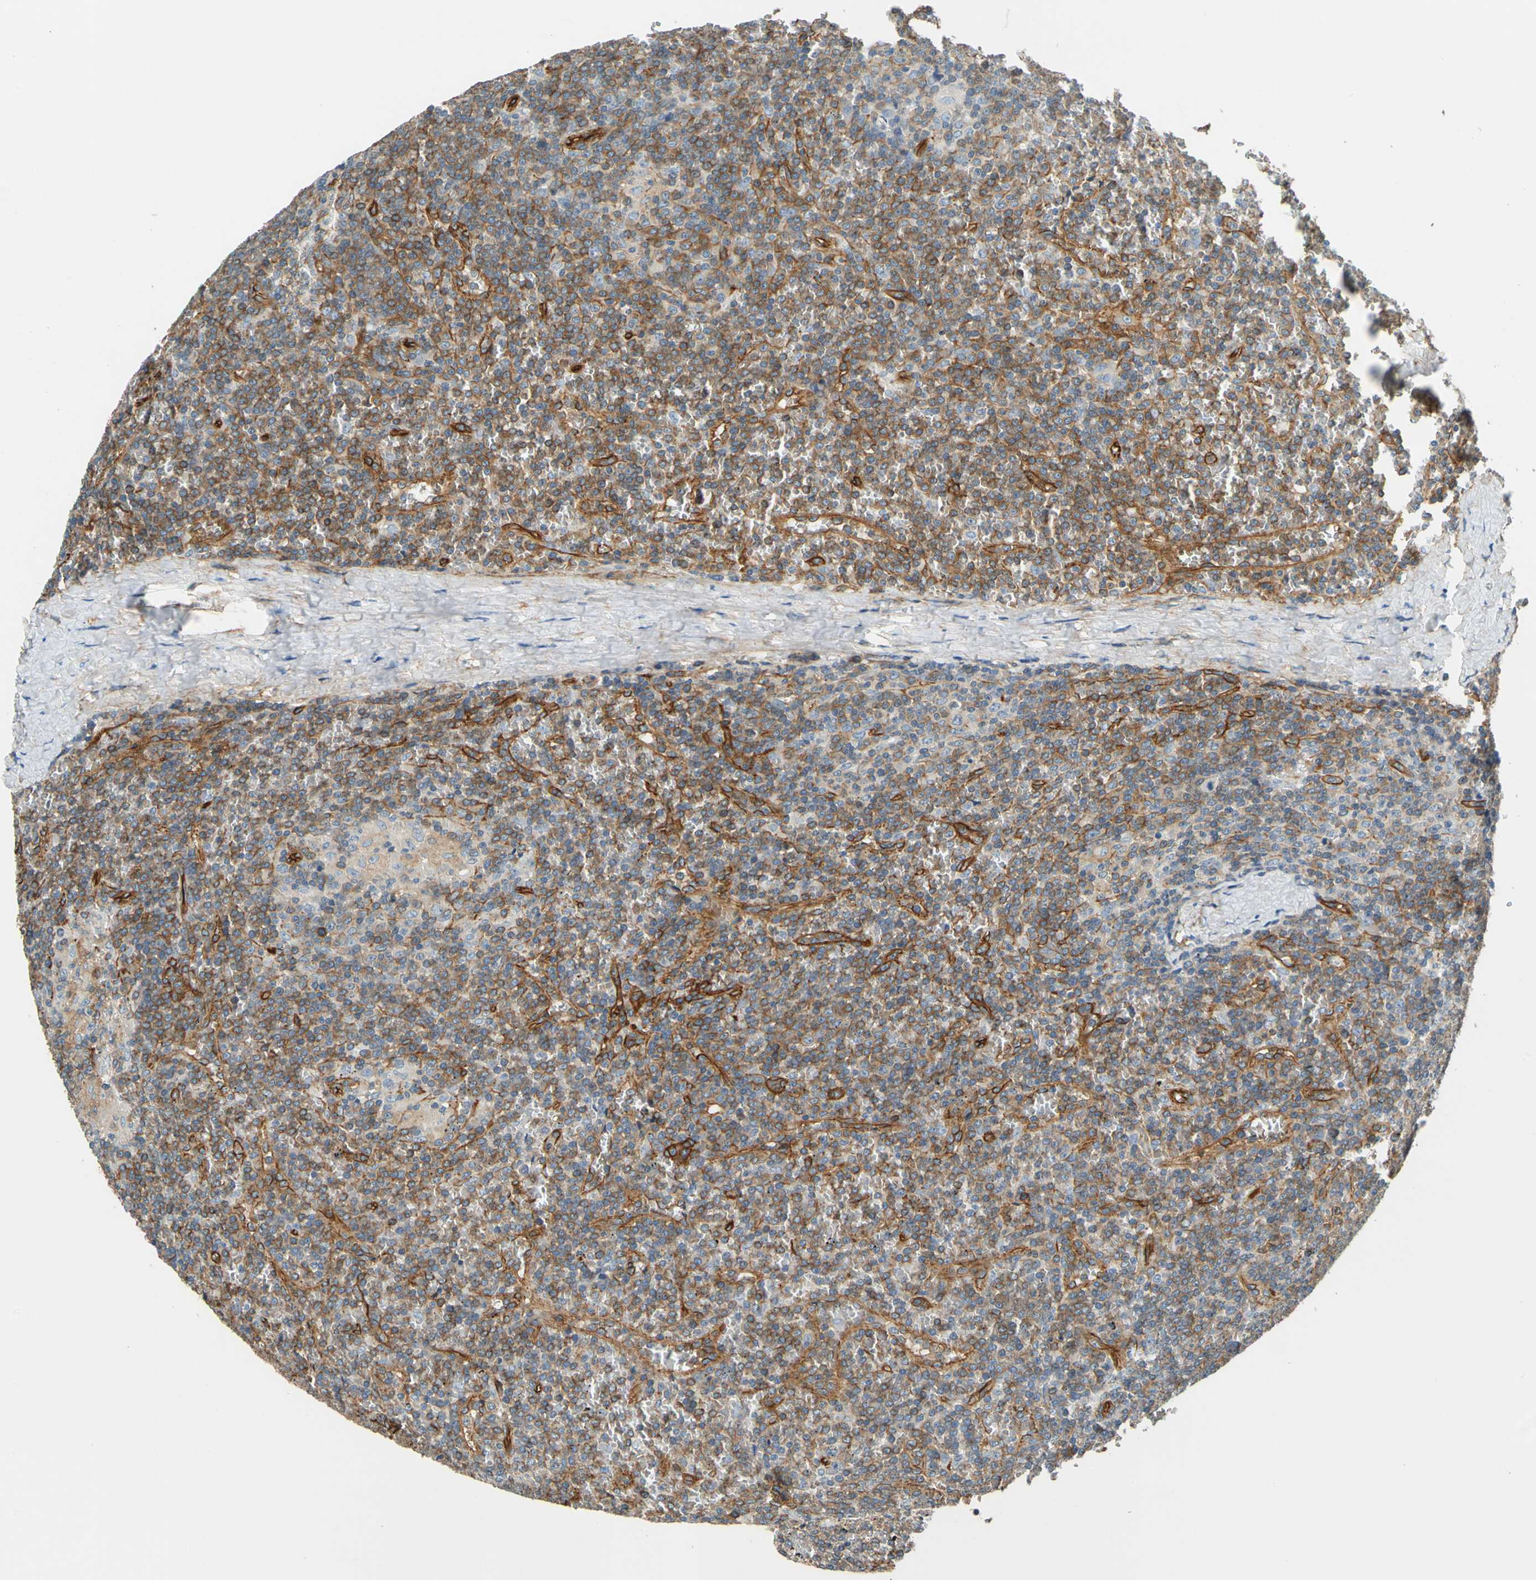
{"staining": {"intensity": "moderate", "quantity": ">75%", "location": "cytoplasmic/membranous"}, "tissue": "lymphoma", "cell_type": "Tumor cells", "image_type": "cancer", "snomed": [{"axis": "morphology", "description": "Malignant lymphoma, non-Hodgkin's type, Low grade"}, {"axis": "topography", "description": "Spleen"}], "caption": "A photomicrograph showing moderate cytoplasmic/membranous staining in about >75% of tumor cells in low-grade malignant lymphoma, non-Hodgkin's type, as visualized by brown immunohistochemical staining.", "gene": "SPTAN1", "patient": {"sex": "female", "age": 19}}